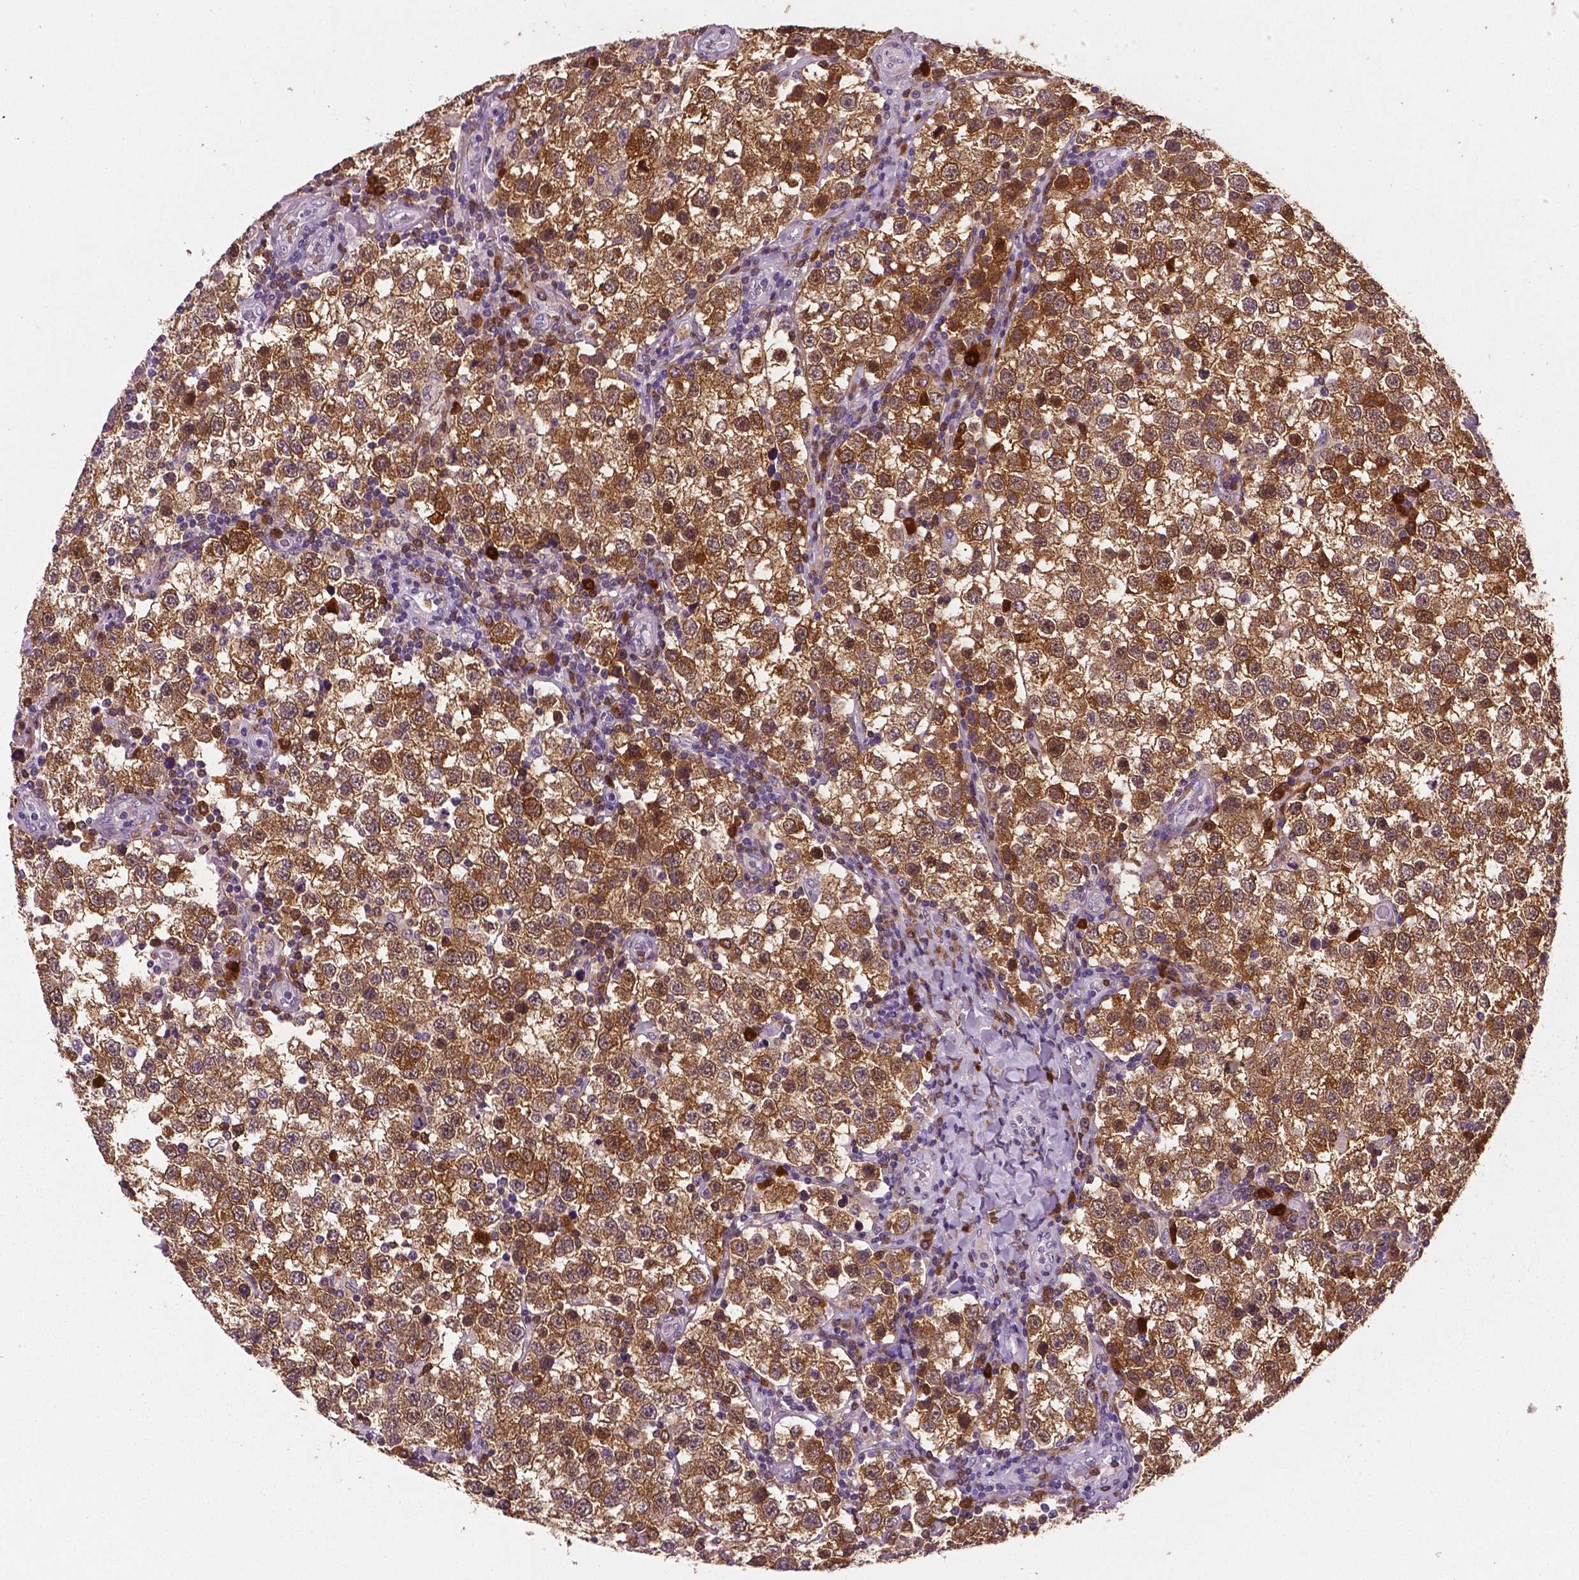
{"staining": {"intensity": "moderate", "quantity": ">75%", "location": "cytoplasmic/membranous"}, "tissue": "testis cancer", "cell_type": "Tumor cells", "image_type": "cancer", "snomed": [{"axis": "morphology", "description": "Seminoma, NOS"}, {"axis": "topography", "description": "Testis"}], "caption": "Testis seminoma stained for a protein (brown) shows moderate cytoplasmic/membranous positive staining in about >75% of tumor cells.", "gene": "PHGDH", "patient": {"sex": "male", "age": 34}}